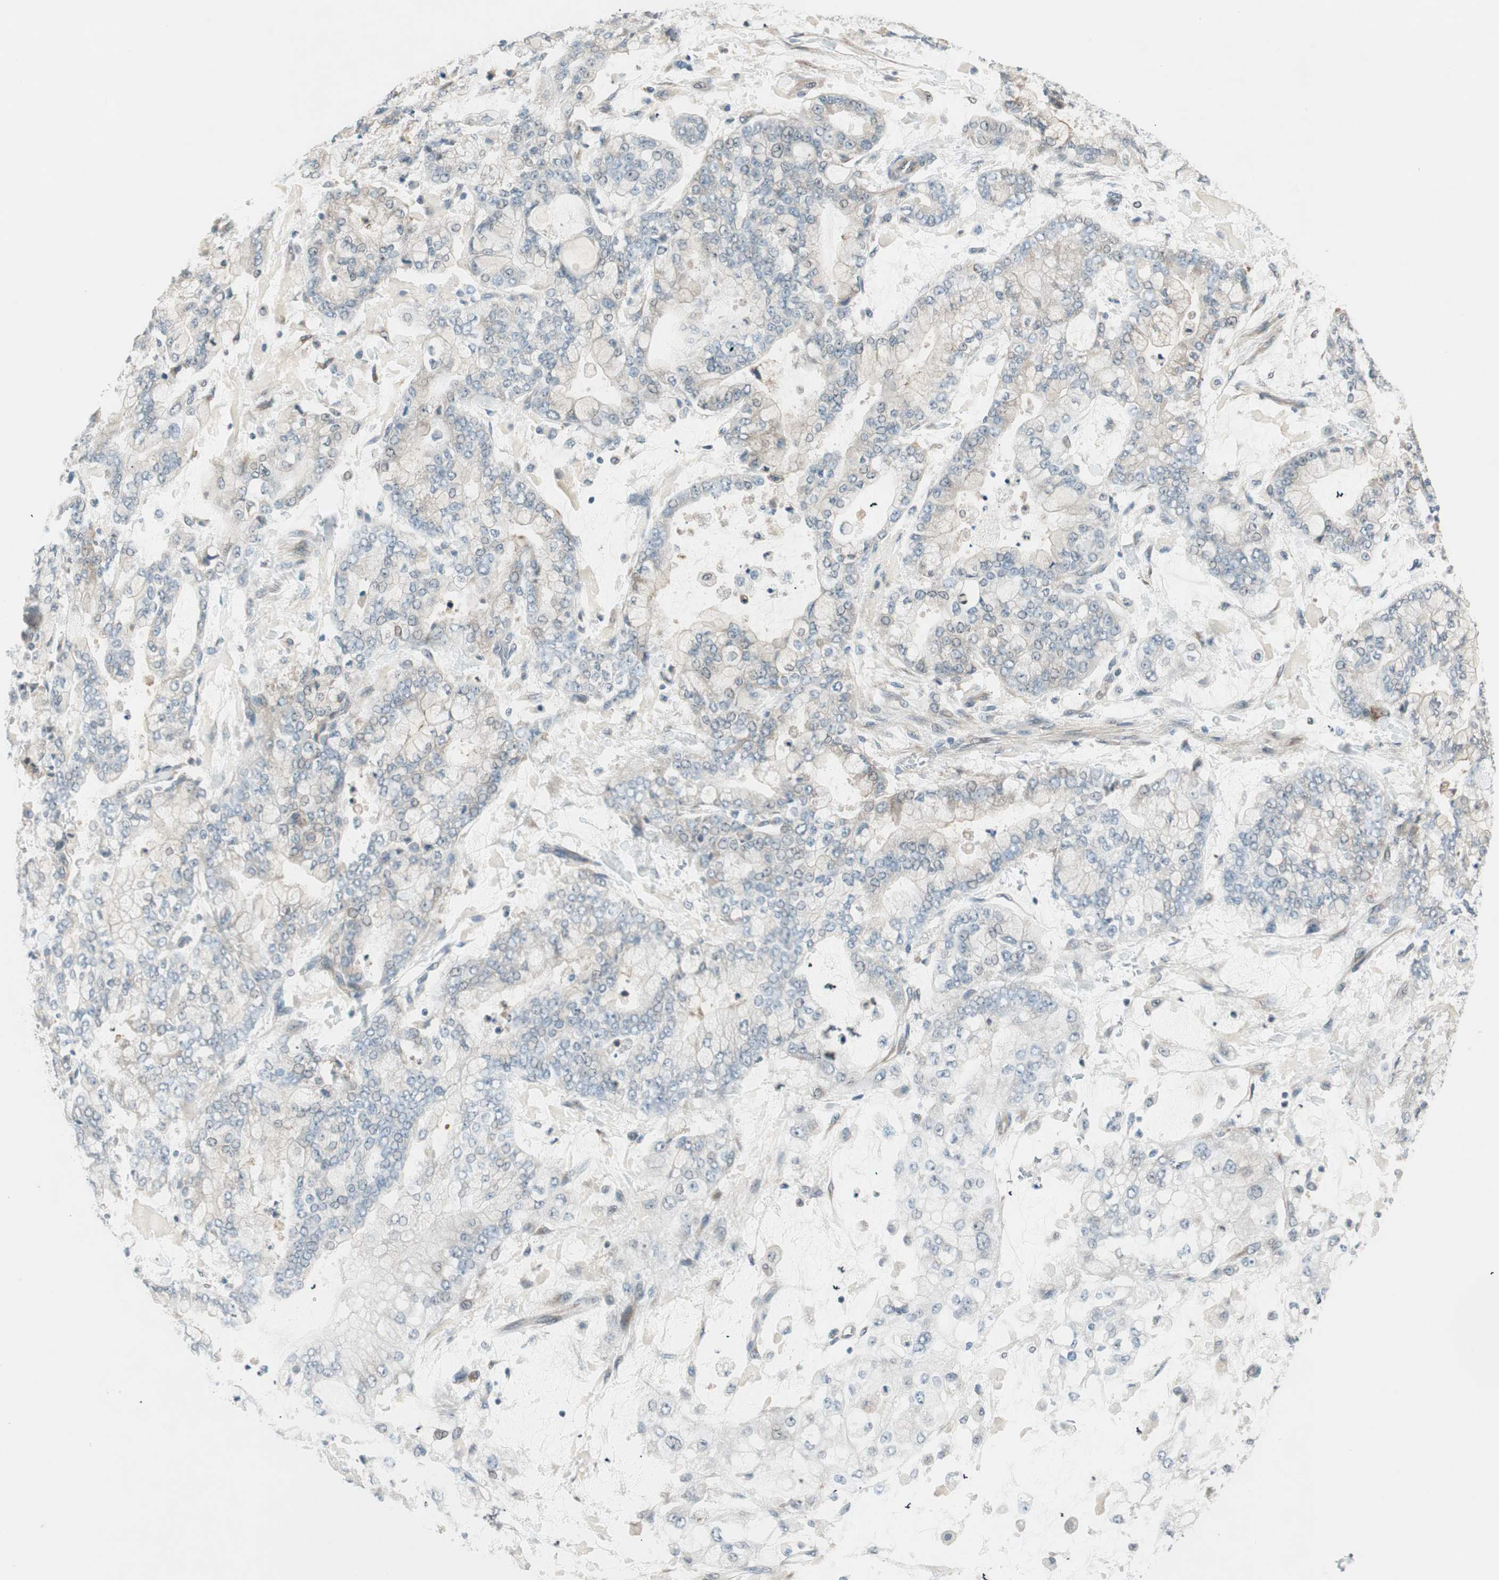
{"staining": {"intensity": "negative", "quantity": "none", "location": "none"}, "tissue": "stomach cancer", "cell_type": "Tumor cells", "image_type": "cancer", "snomed": [{"axis": "morphology", "description": "Adenocarcinoma, NOS"}, {"axis": "topography", "description": "Stomach"}], "caption": "Immunohistochemistry of human adenocarcinoma (stomach) demonstrates no positivity in tumor cells.", "gene": "CGRRF1", "patient": {"sex": "male", "age": 76}}